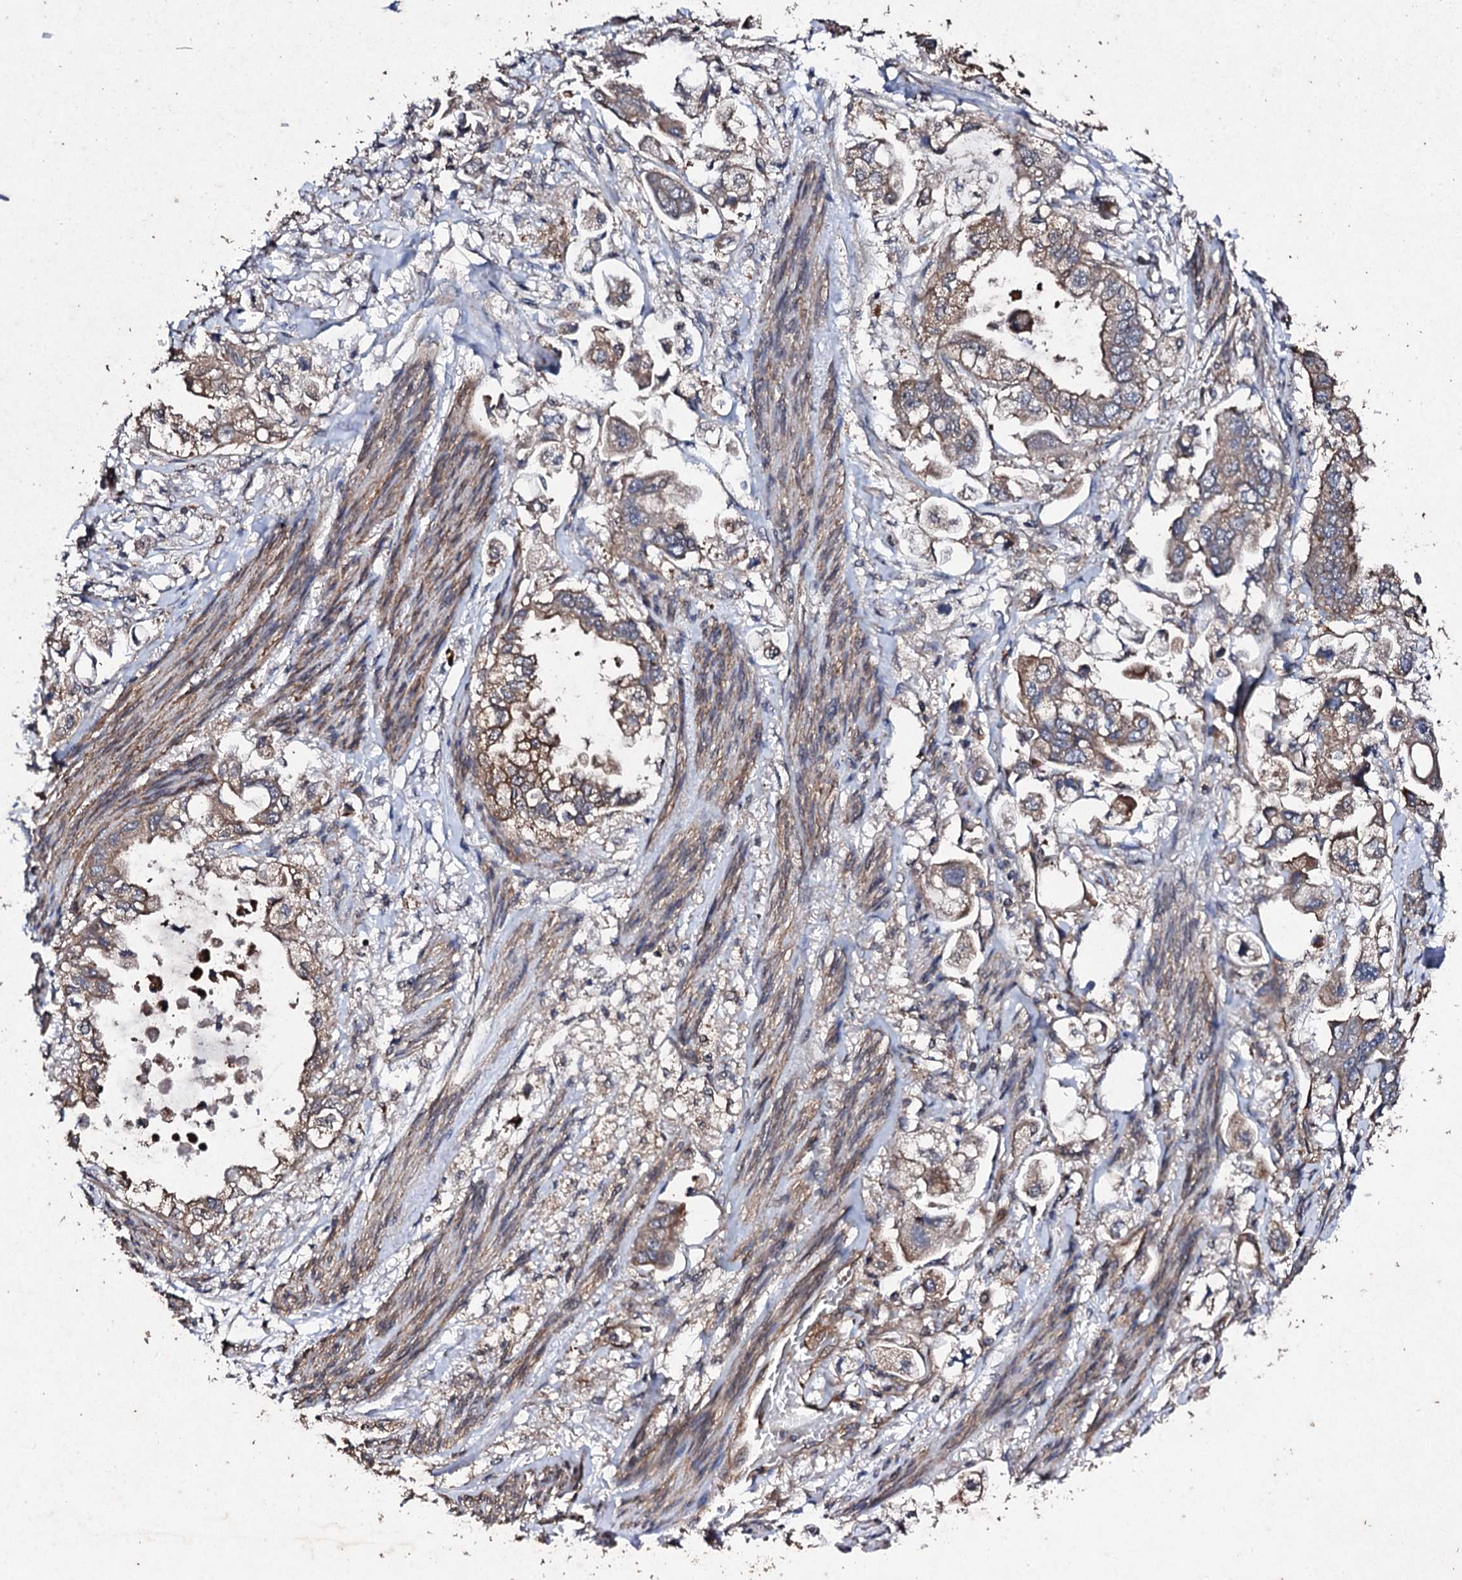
{"staining": {"intensity": "weak", "quantity": ">75%", "location": "cytoplasmic/membranous"}, "tissue": "stomach cancer", "cell_type": "Tumor cells", "image_type": "cancer", "snomed": [{"axis": "morphology", "description": "Adenocarcinoma, NOS"}, {"axis": "topography", "description": "Stomach"}], "caption": "Immunohistochemical staining of human stomach cancer (adenocarcinoma) shows weak cytoplasmic/membranous protein positivity in about >75% of tumor cells. (DAB (3,3'-diaminobenzidine) IHC with brightfield microscopy, high magnification).", "gene": "MOCOS", "patient": {"sex": "male", "age": 62}}